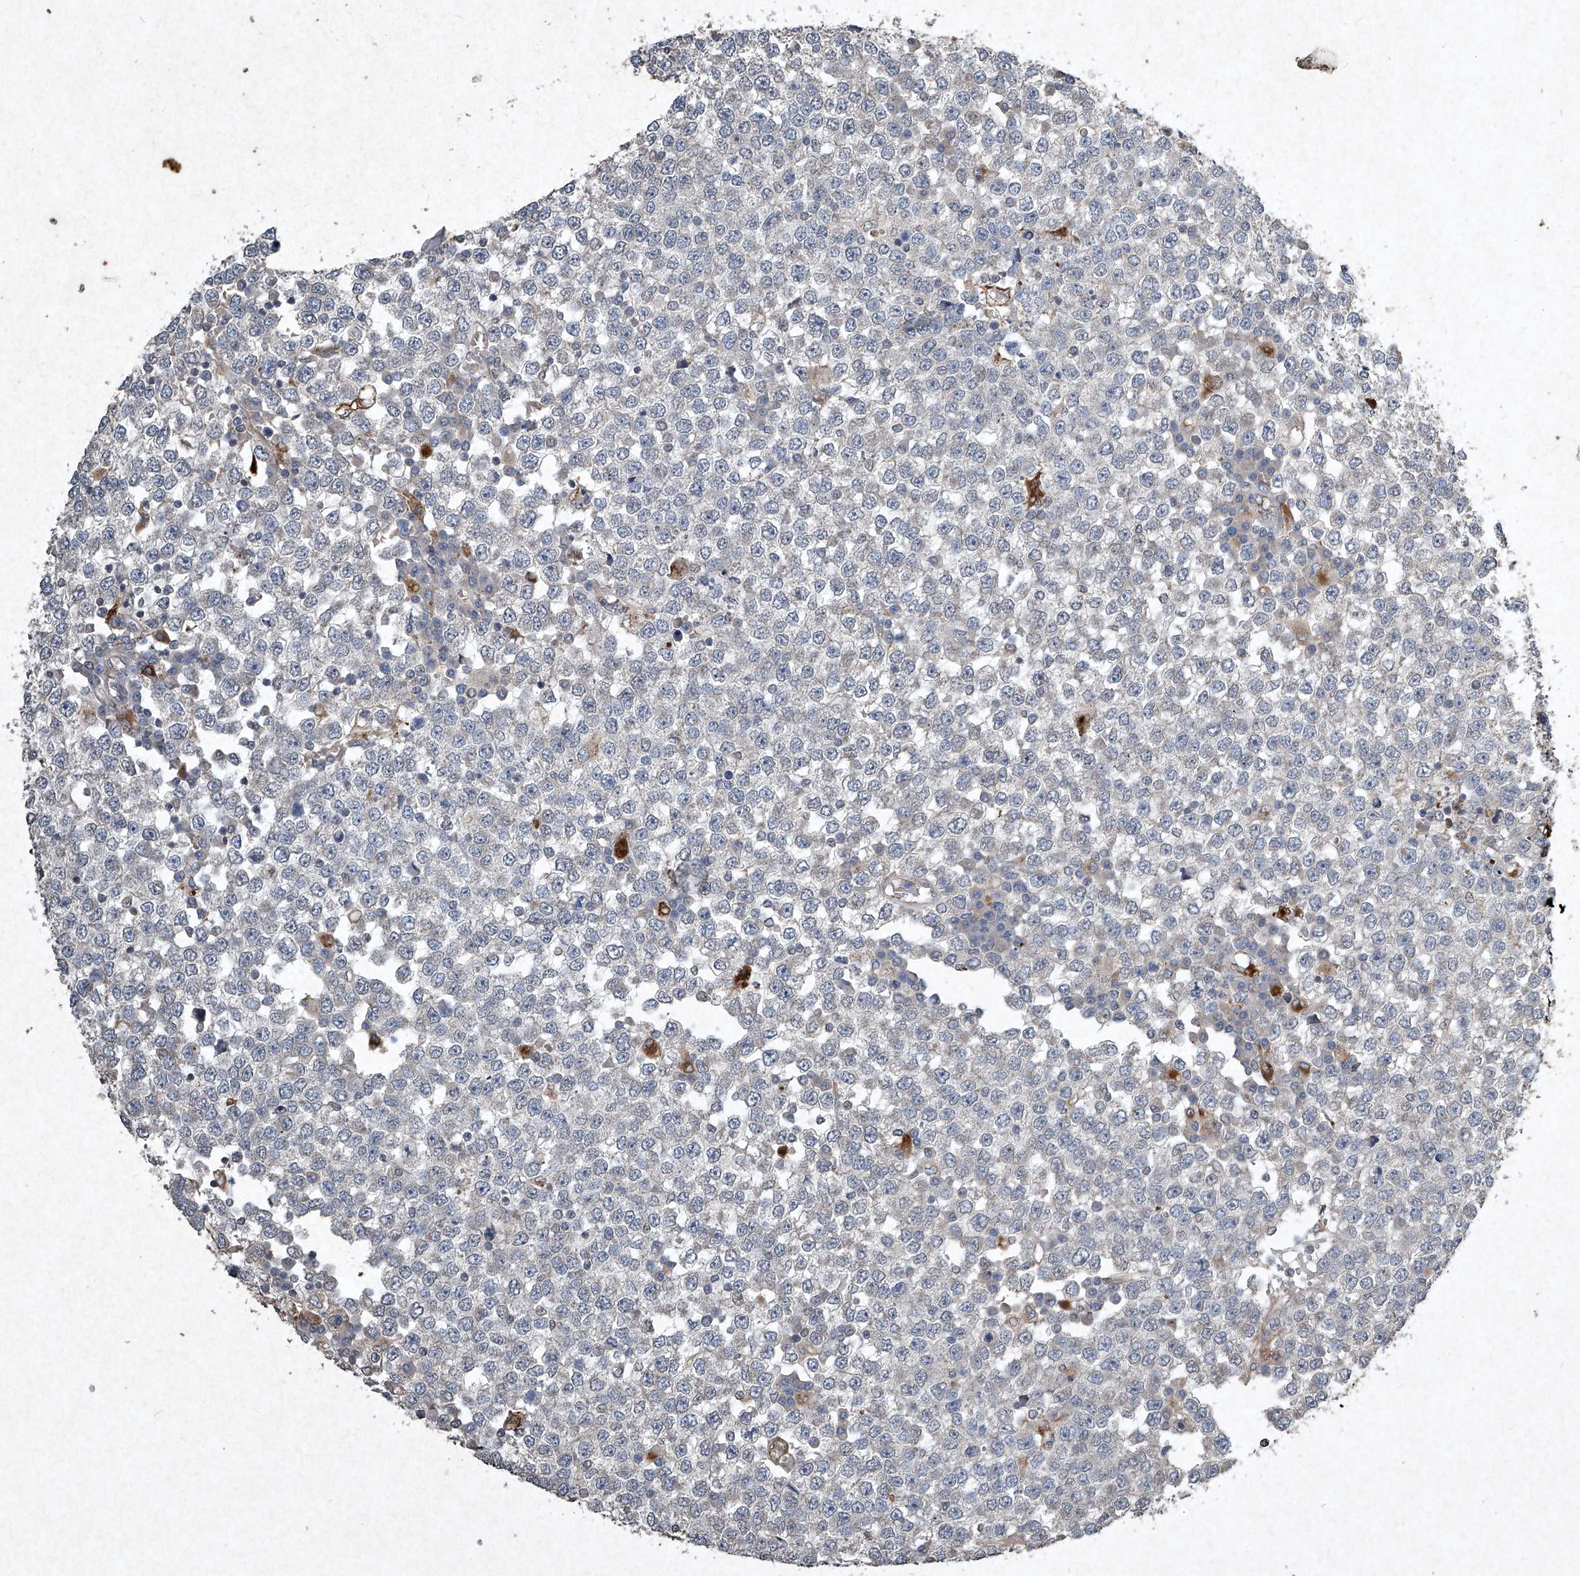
{"staining": {"intensity": "negative", "quantity": "none", "location": "none"}, "tissue": "testis cancer", "cell_type": "Tumor cells", "image_type": "cancer", "snomed": [{"axis": "morphology", "description": "Seminoma, NOS"}, {"axis": "topography", "description": "Testis"}], "caption": "Human testis cancer (seminoma) stained for a protein using IHC exhibits no expression in tumor cells.", "gene": "MED16", "patient": {"sex": "male", "age": 65}}